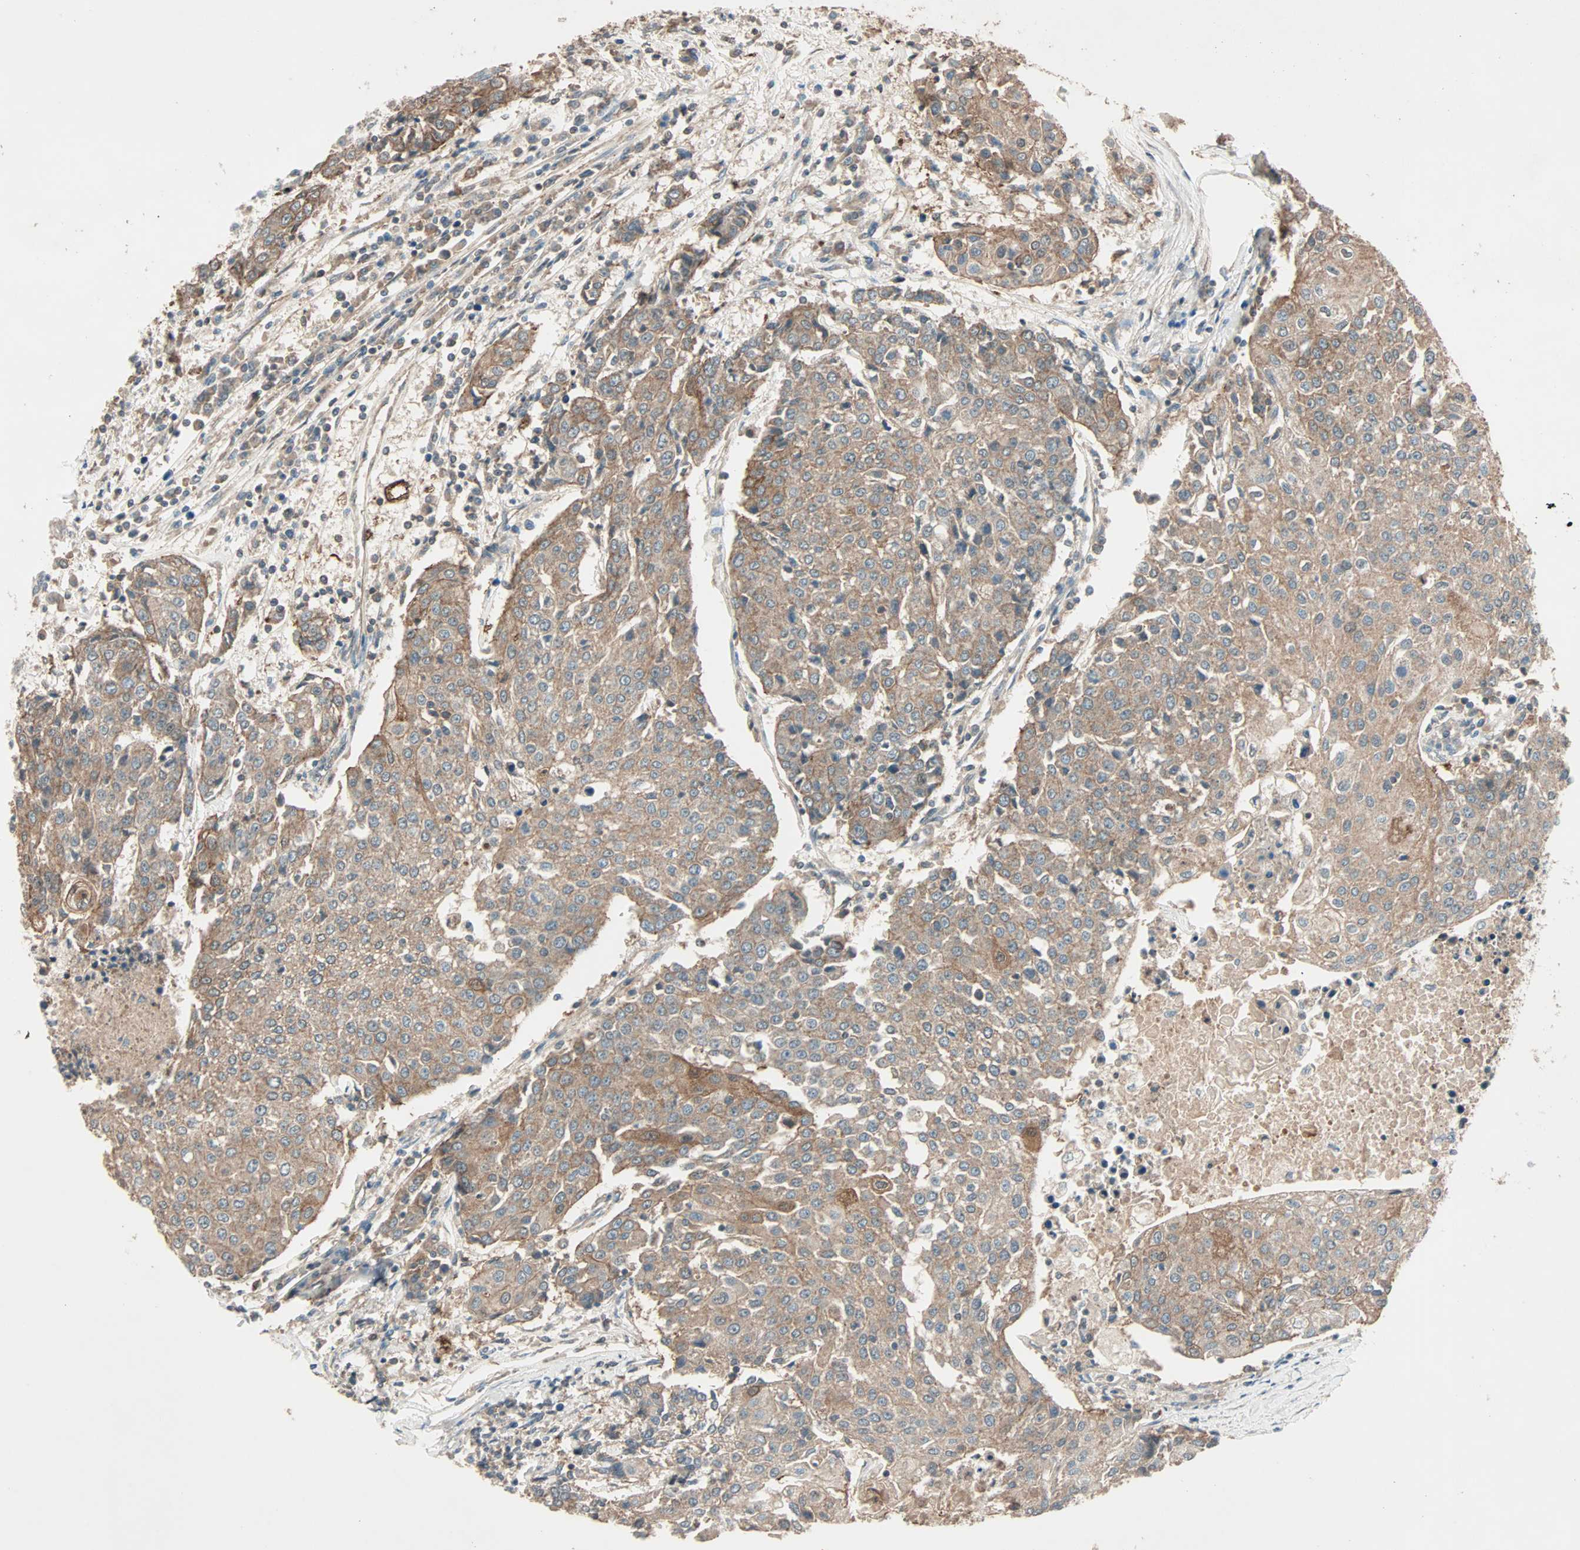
{"staining": {"intensity": "moderate", "quantity": ">75%", "location": "cytoplasmic/membranous"}, "tissue": "urothelial cancer", "cell_type": "Tumor cells", "image_type": "cancer", "snomed": [{"axis": "morphology", "description": "Urothelial carcinoma, High grade"}, {"axis": "topography", "description": "Urinary bladder"}], "caption": "Urothelial carcinoma (high-grade) tissue displays moderate cytoplasmic/membranous staining in approximately >75% of tumor cells, visualized by immunohistochemistry. Ihc stains the protein in brown and the nuclei are stained blue.", "gene": "MAP3K21", "patient": {"sex": "female", "age": 85}}